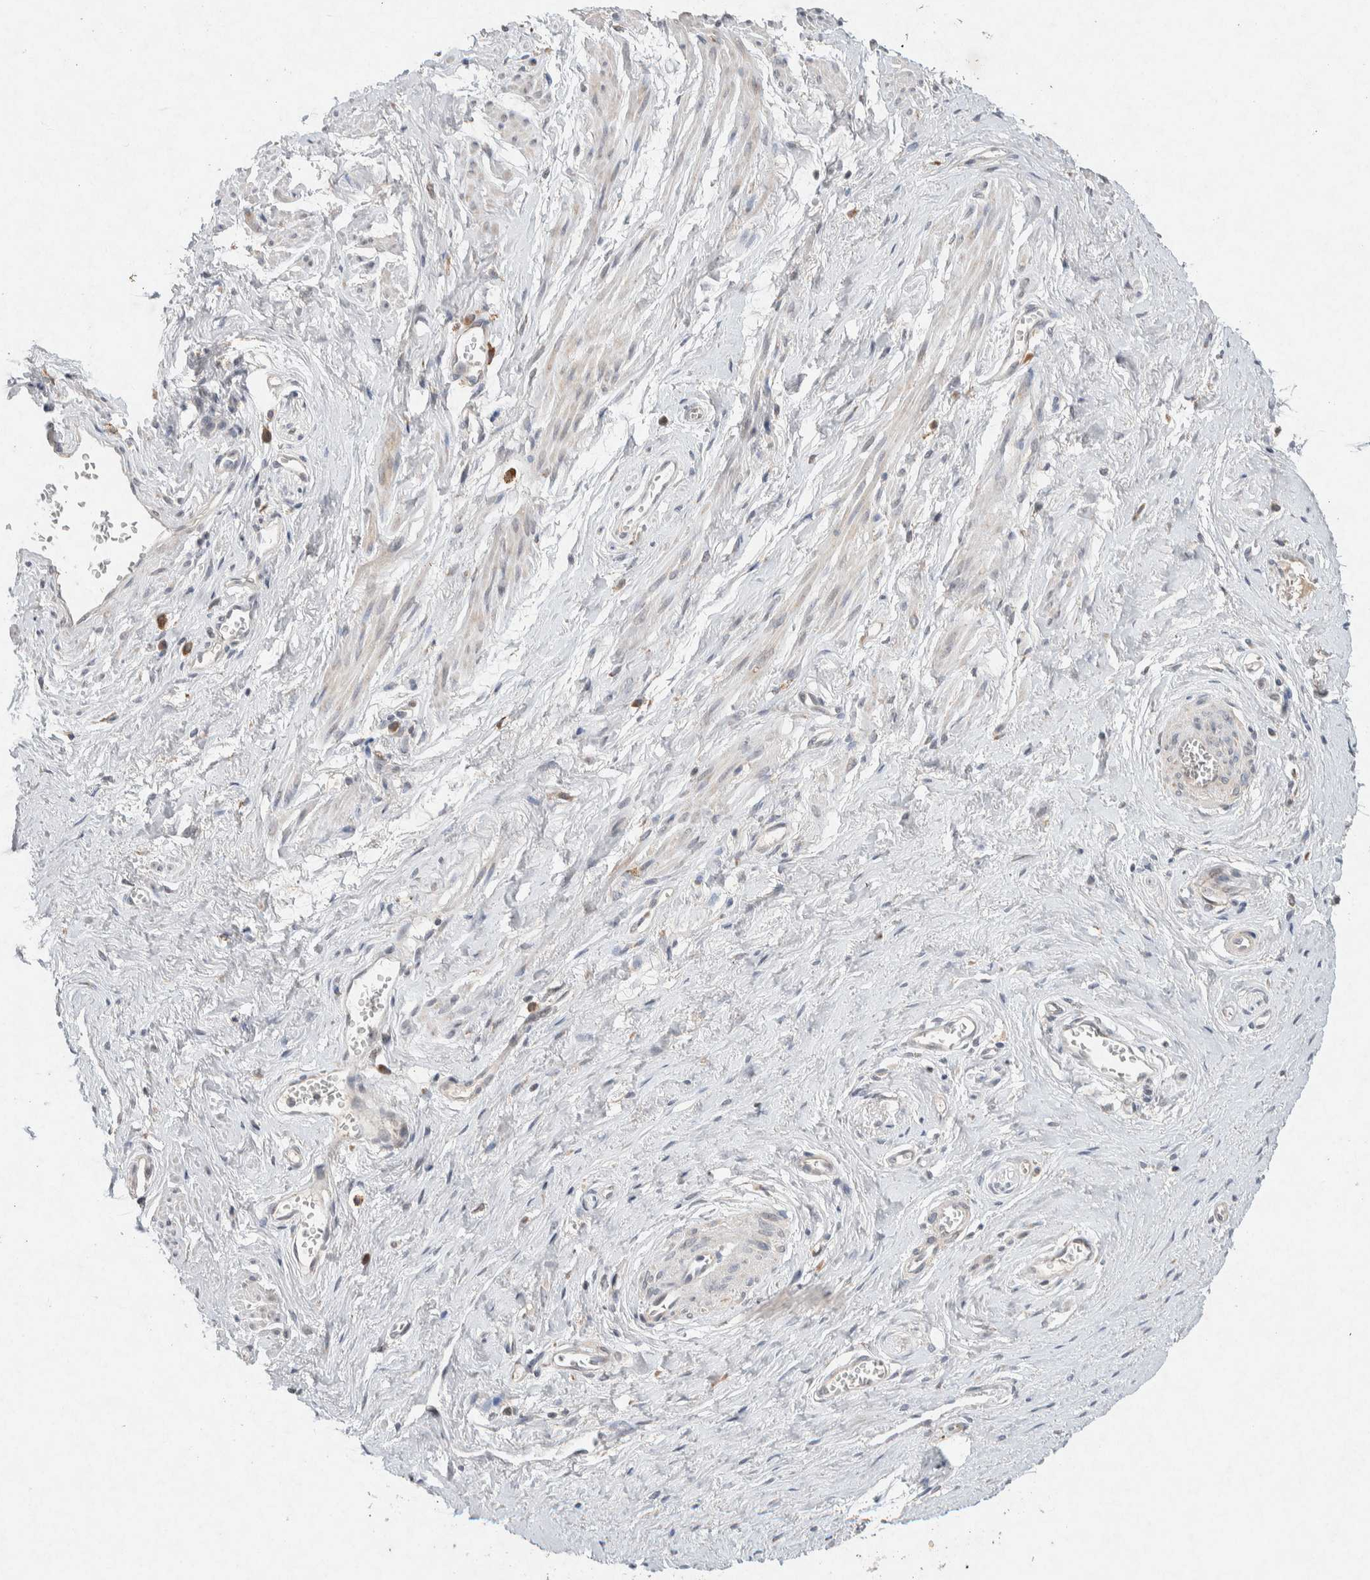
{"staining": {"intensity": "negative", "quantity": "none", "location": "none"}, "tissue": "vagina", "cell_type": "Squamous epithelial cells", "image_type": "normal", "snomed": [{"axis": "morphology", "description": "Normal tissue, NOS"}, {"axis": "topography", "description": "Soft tissue"}, {"axis": "topography", "description": "Vagina"}], "caption": "IHC of benign vagina displays no positivity in squamous epithelial cells.", "gene": "CMTM4", "patient": {"sex": "female", "age": 61}}